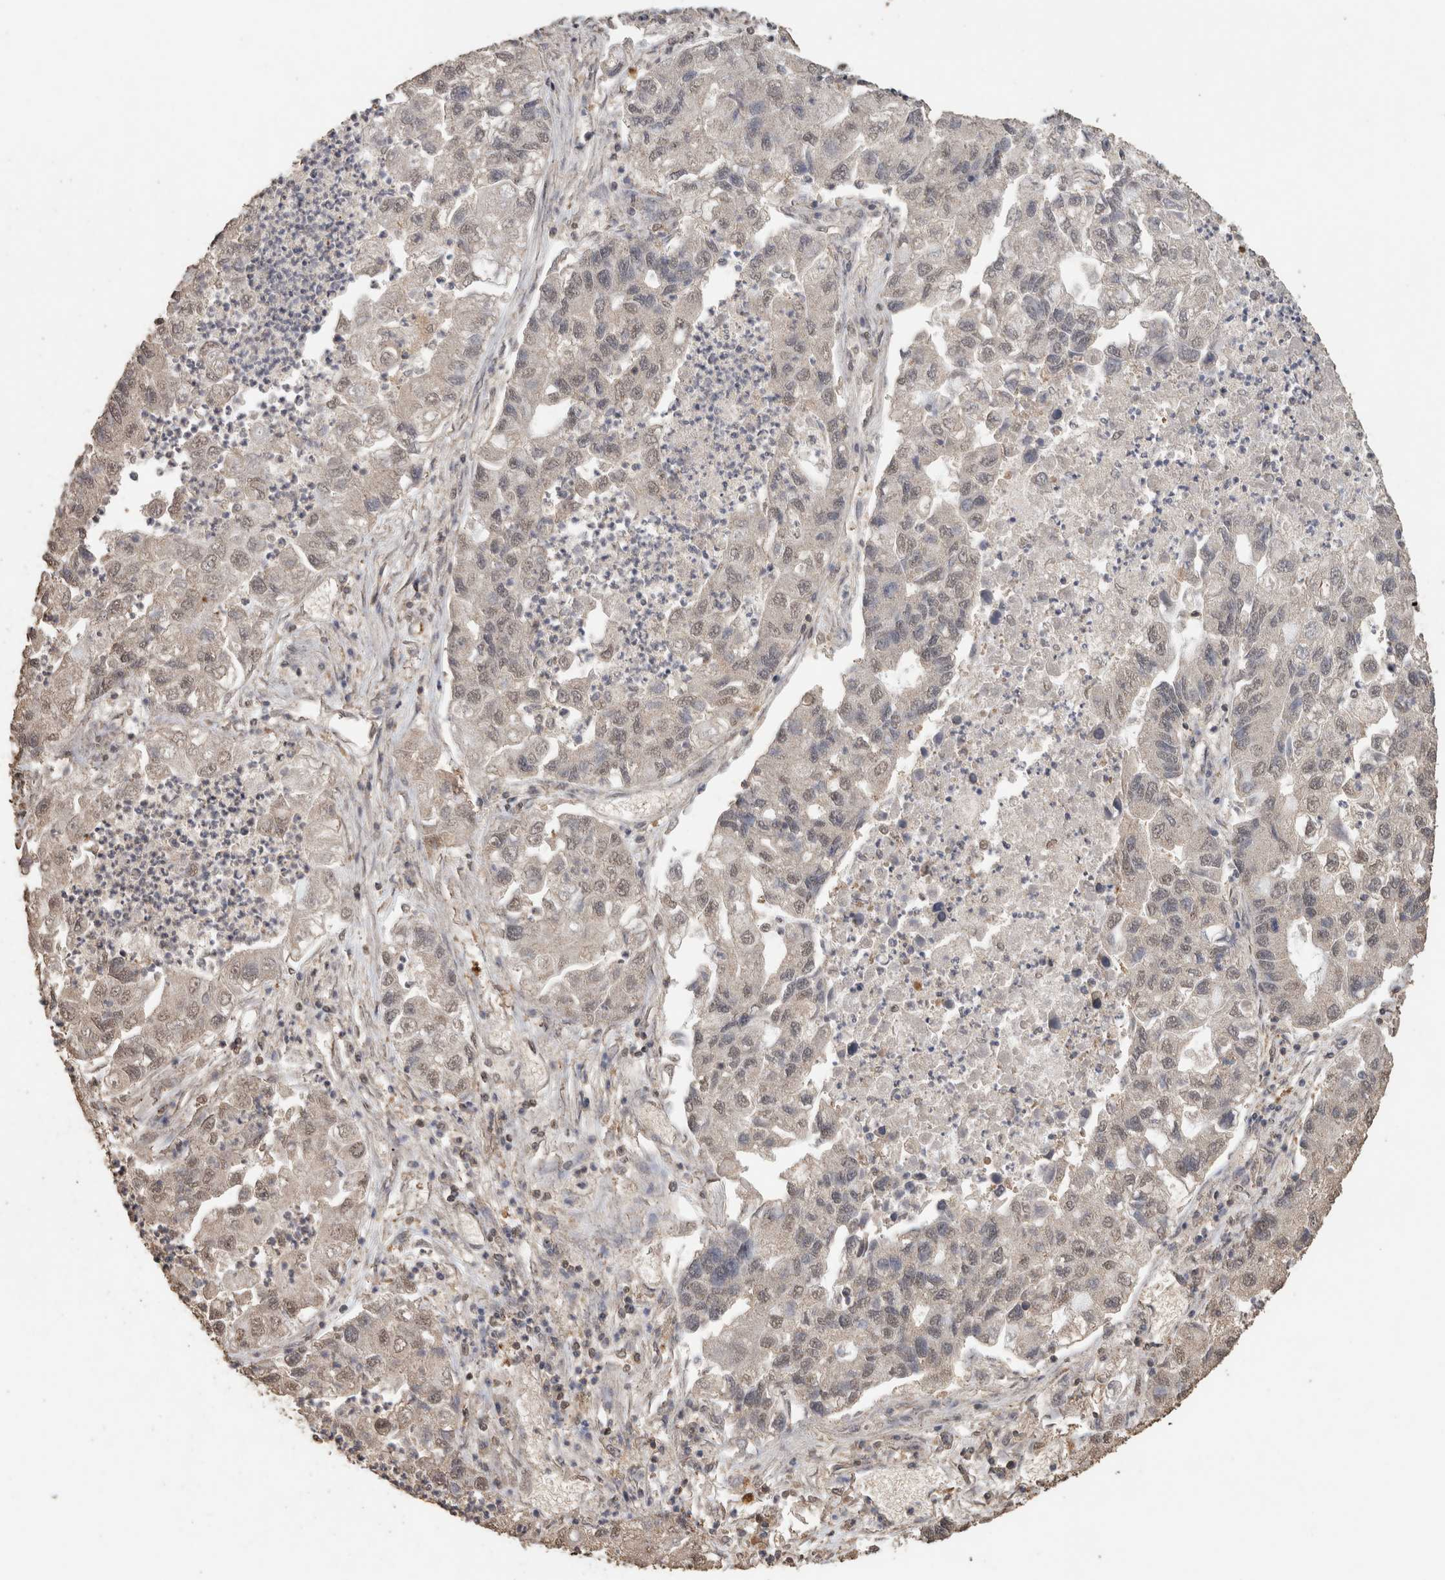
{"staining": {"intensity": "weak", "quantity": "<25%", "location": "nuclear"}, "tissue": "lung cancer", "cell_type": "Tumor cells", "image_type": "cancer", "snomed": [{"axis": "morphology", "description": "Adenocarcinoma, NOS"}, {"axis": "topography", "description": "Lung"}], "caption": "This histopathology image is of lung cancer stained with immunohistochemistry (IHC) to label a protein in brown with the nuclei are counter-stained blue. There is no staining in tumor cells.", "gene": "CX3CL1", "patient": {"sex": "female", "age": 51}}